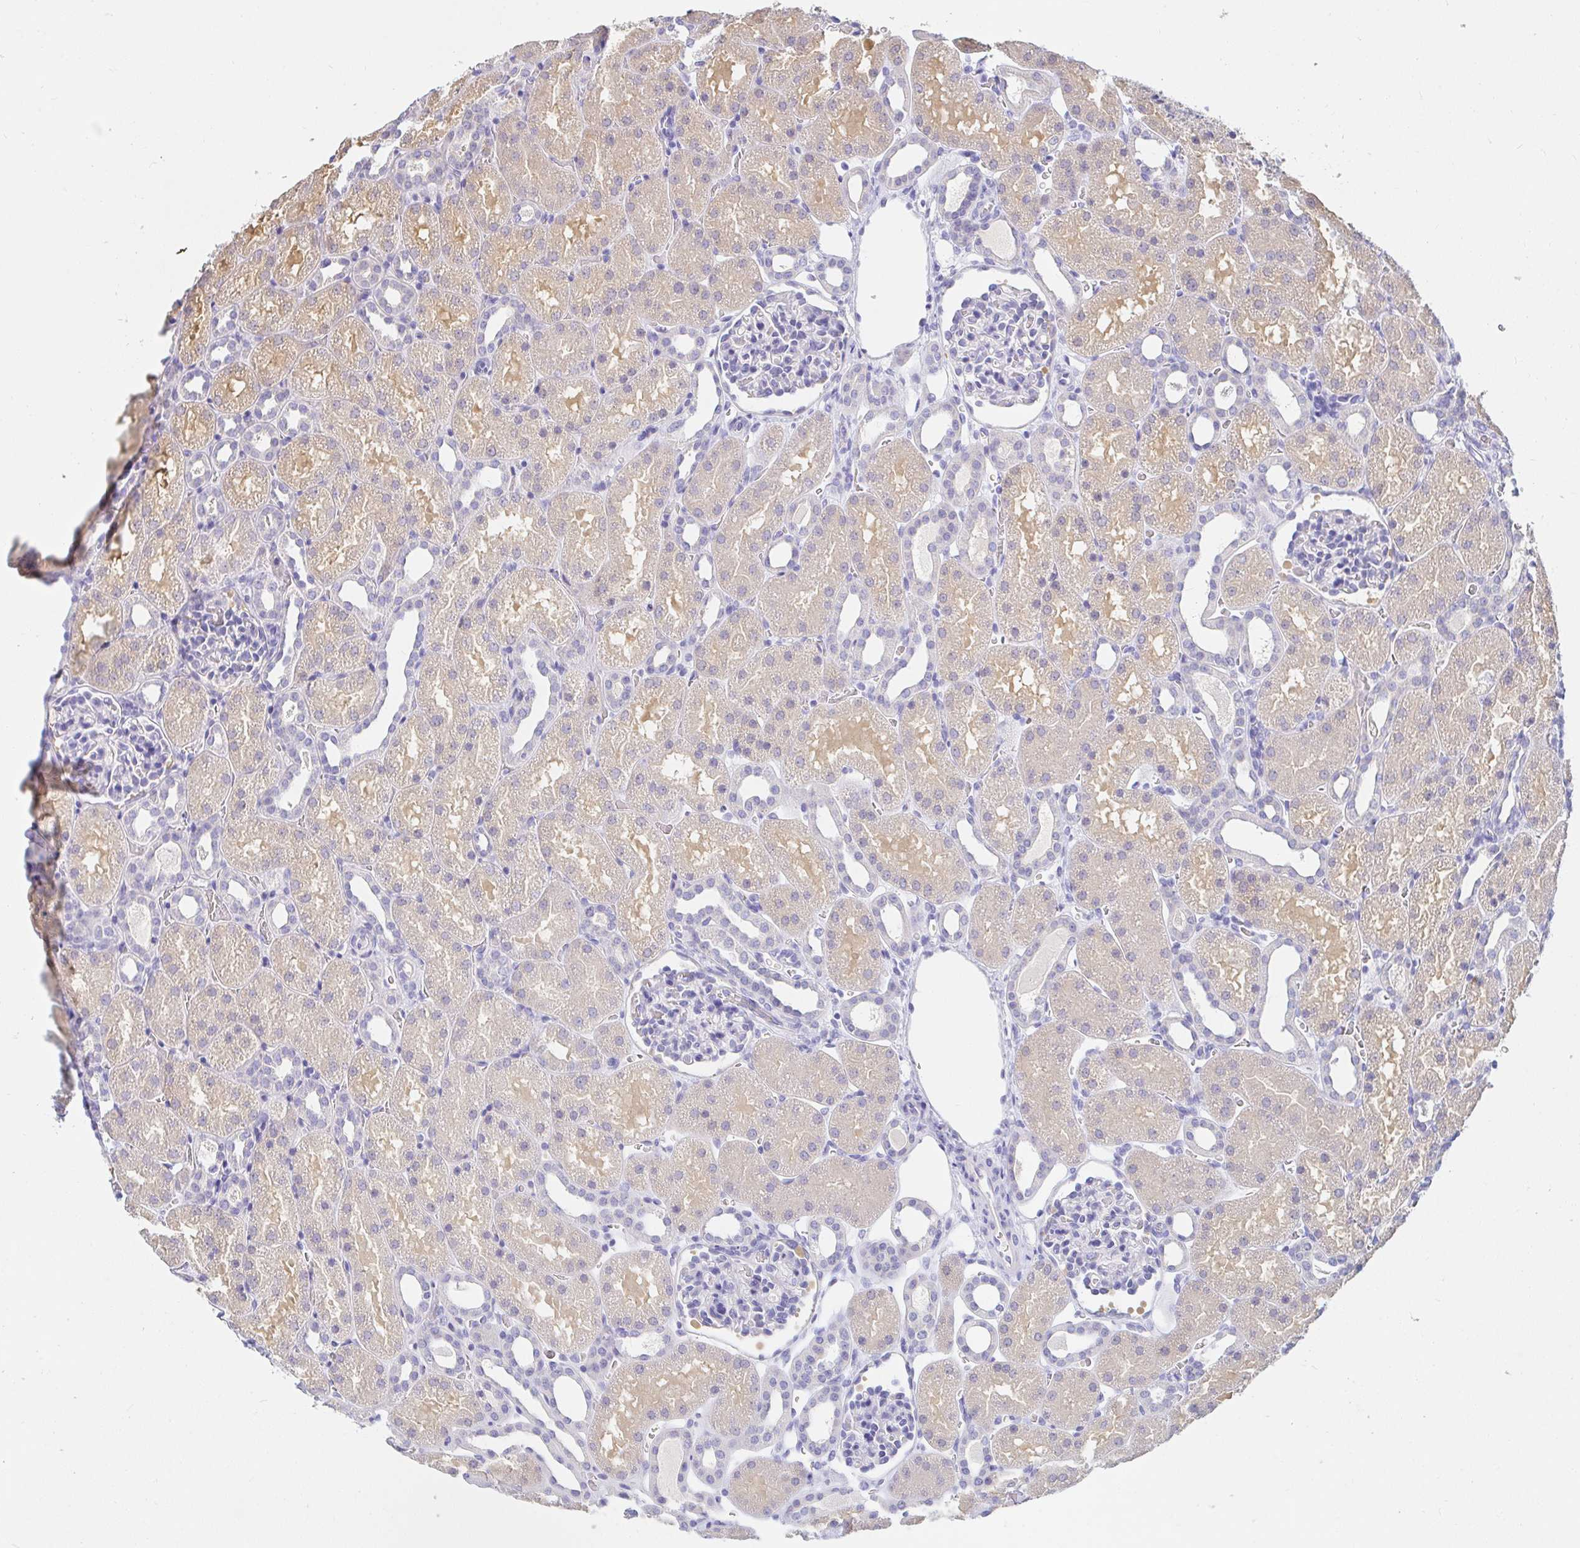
{"staining": {"intensity": "negative", "quantity": "none", "location": "none"}, "tissue": "kidney", "cell_type": "Cells in glomeruli", "image_type": "normal", "snomed": [{"axis": "morphology", "description": "Normal tissue, NOS"}, {"axis": "topography", "description": "Kidney"}], "caption": "High power microscopy photomicrograph of an immunohistochemistry (IHC) image of benign kidney, revealing no significant staining in cells in glomeruli. (Stains: DAB (3,3'-diaminobenzidine) IHC with hematoxylin counter stain, Microscopy: brightfield microscopy at high magnification).", "gene": "PDE6B", "patient": {"sex": "male", "age": 2}}